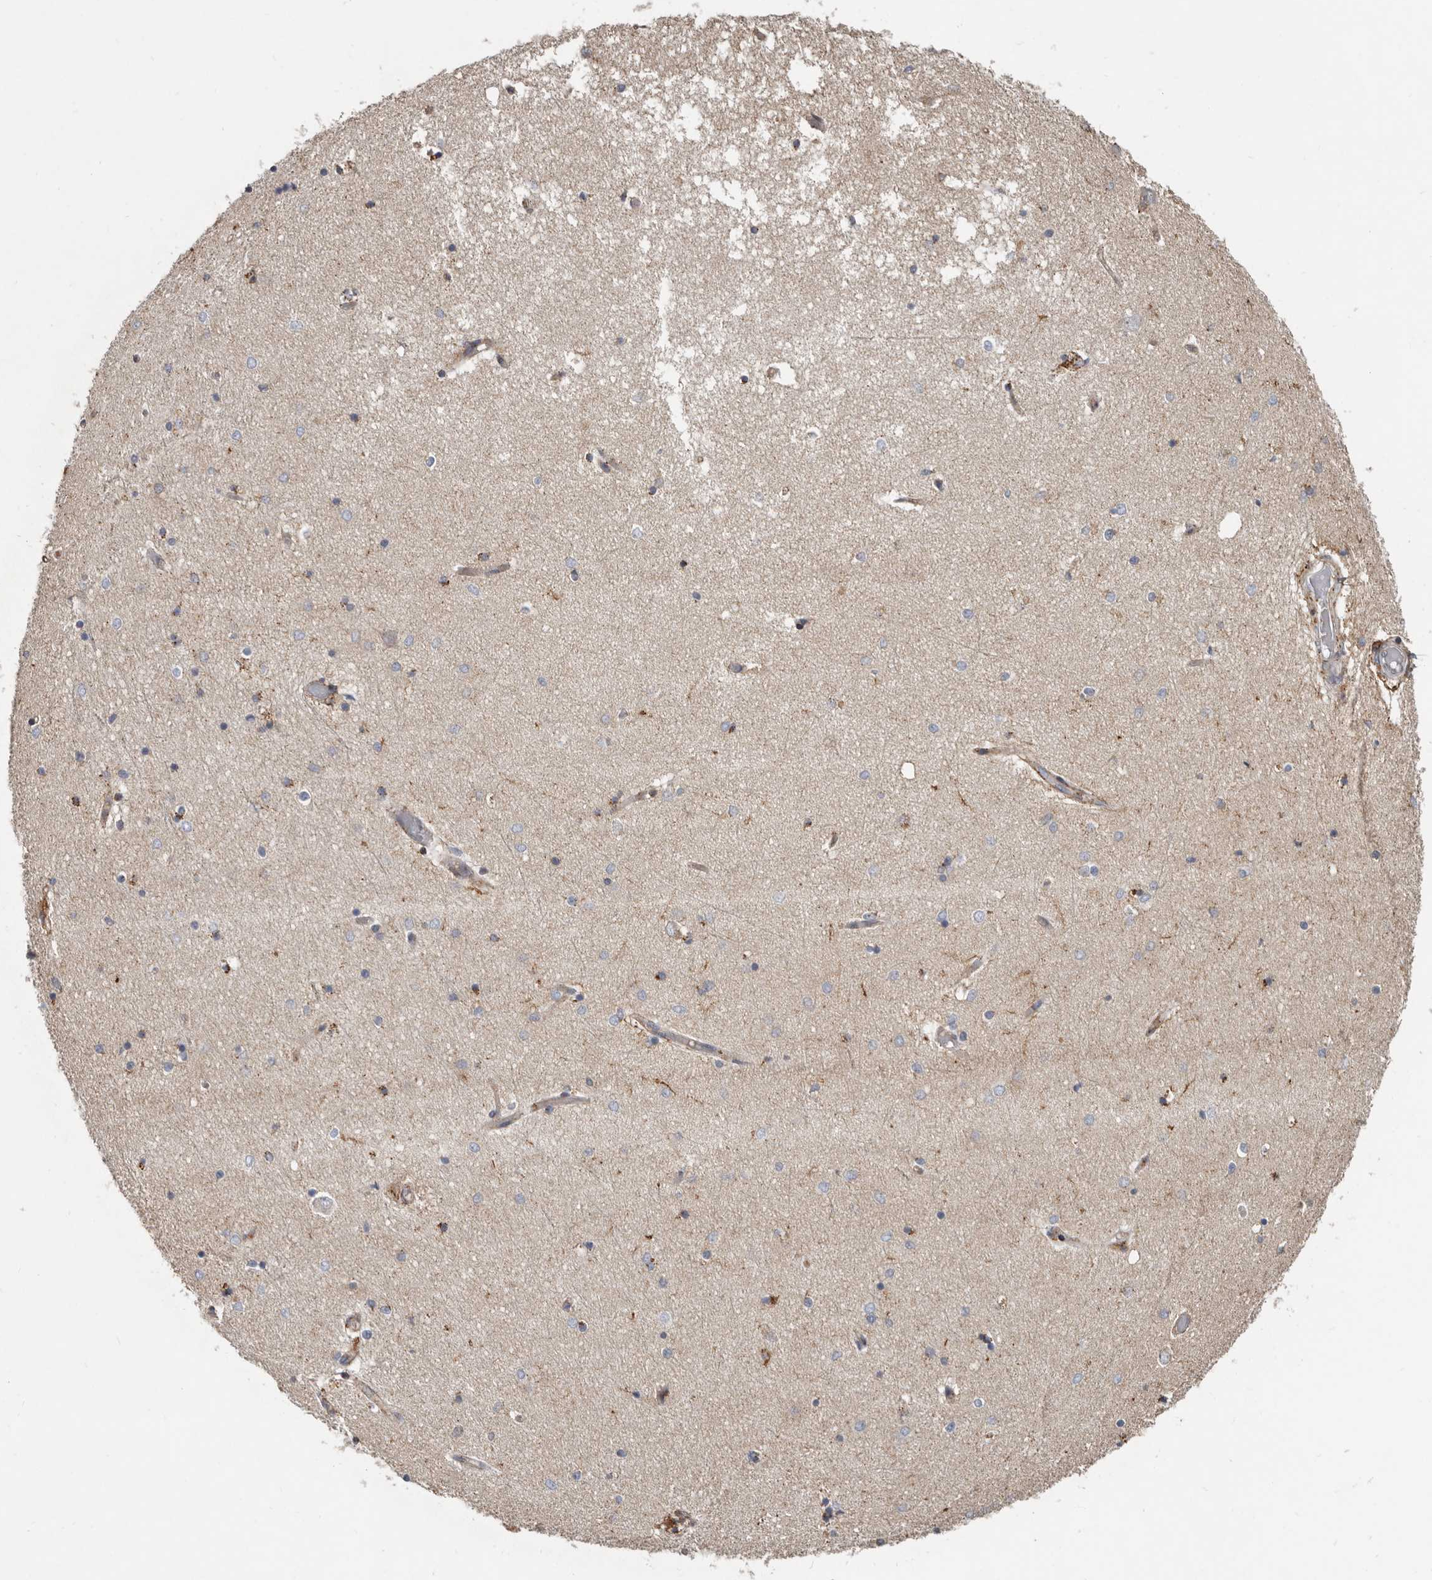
{"staining": {"intensity": "moderate", "quantity": "<25%", "location": "cytoplasmic/membranous"}, "tissue": "hippocampus", "cell_type": "Glial cells", "image_type": "normal", "snomed": [{"axis": "morphology", "description": "Normal tissue, NOS"}, {"axis": "topography", "description": "Hippocampus"}], "caption": "Hippocampus stained for a protein demonstrates moderate cytoplasmic/membranous positivity in glial cells.", "gene": "KIF26B", "patient": {"sex": "male", "age": 45}}